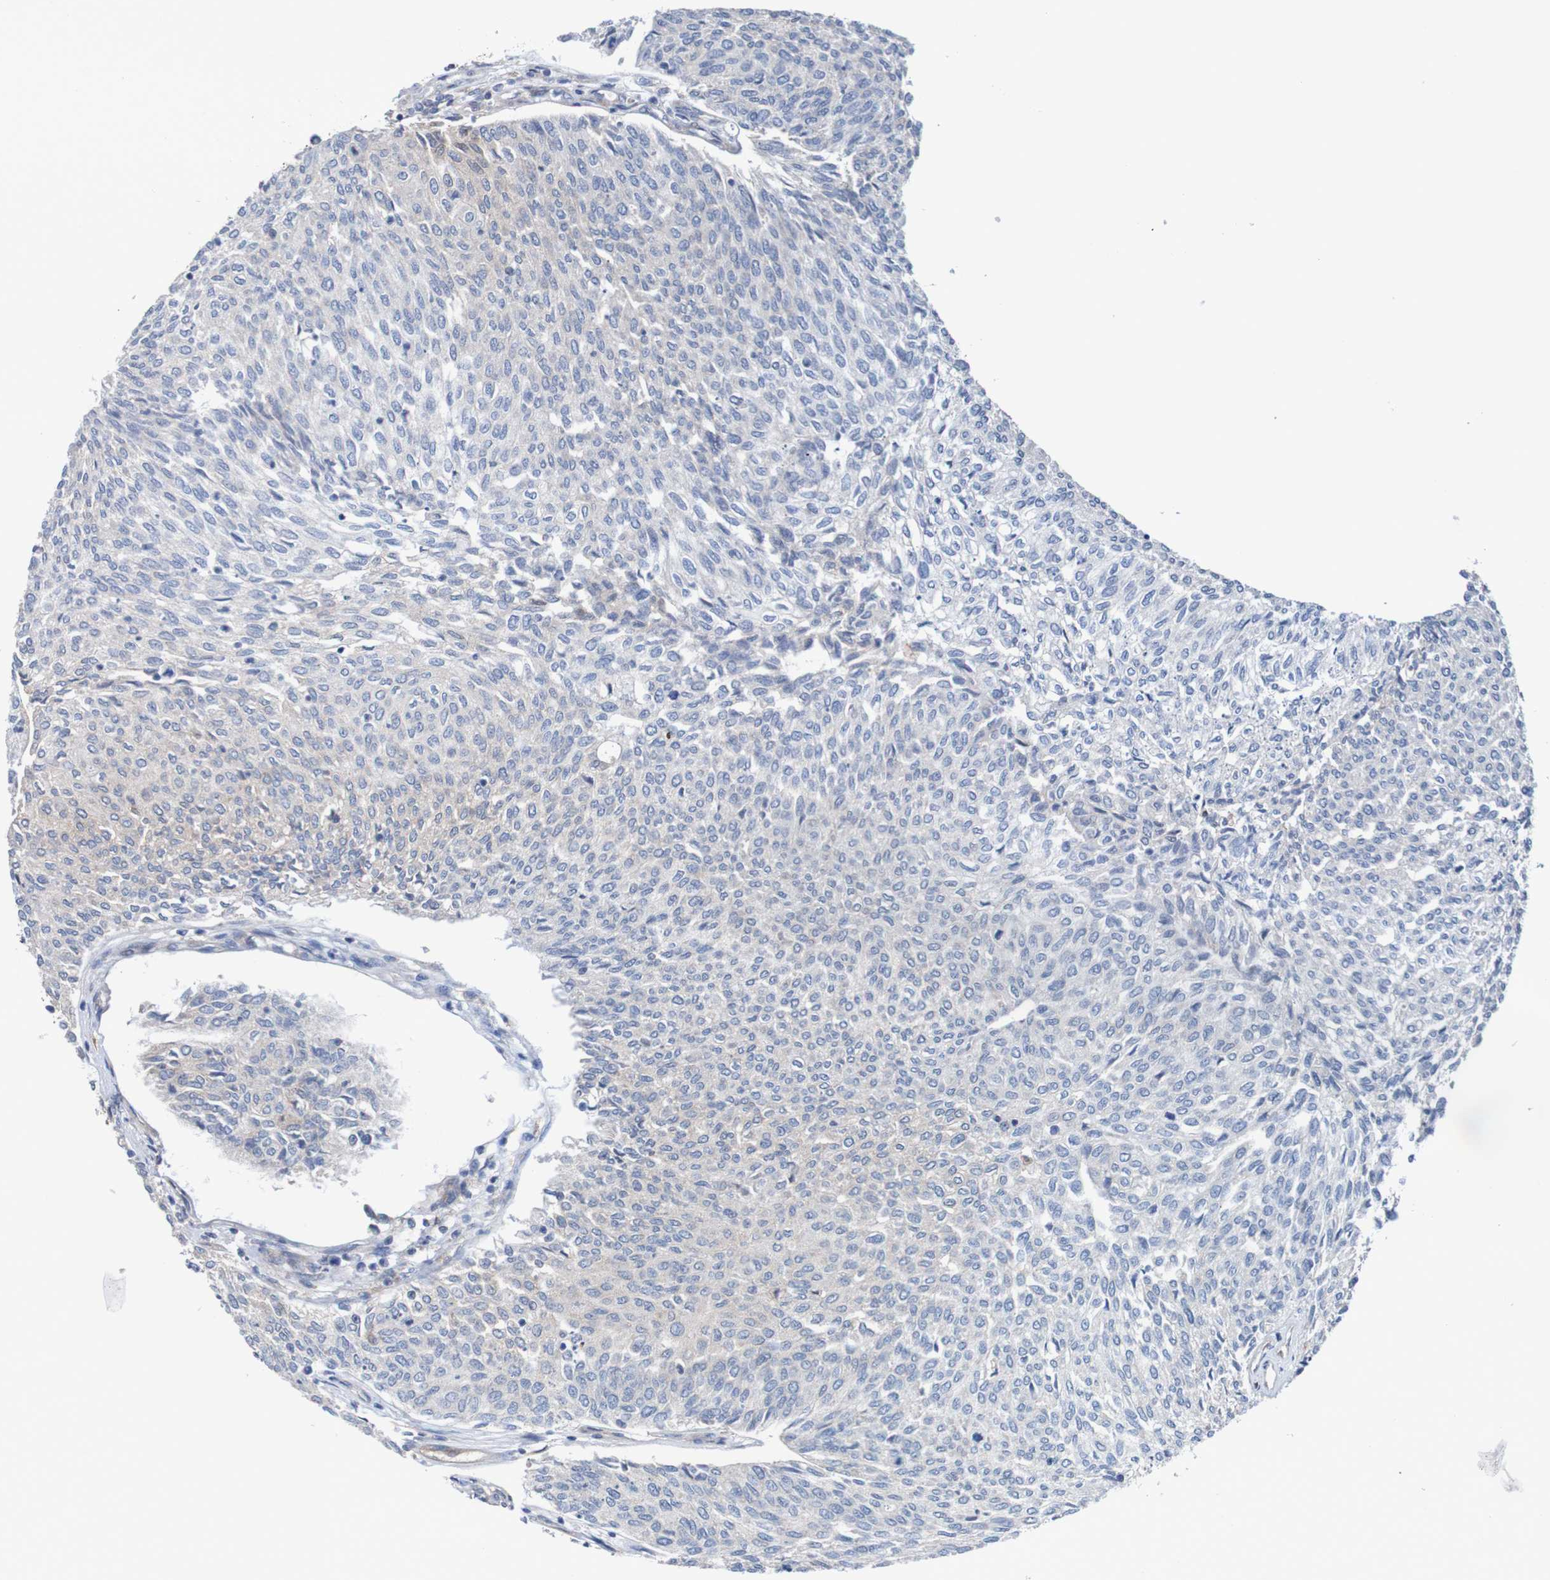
{"staining": {"intensity": "negative", "quantity": "none", "location": "none"}, "tissue": "urothelial cancer", "cell_type": "Tumor cells", "image_type": "cancer", "snomed": [{"axis": "morphology", "description": "Urothelial carcinoma, Low grade"}, {"axis": "topography", "description": "Urinary bladder"}], "caption": "An IHC image of urothelial cancer is shown. There is no staining in tumor cells of urothelial cancer.", "gene": "RIGI", "patient": {"sex": "female", "age": 79}}